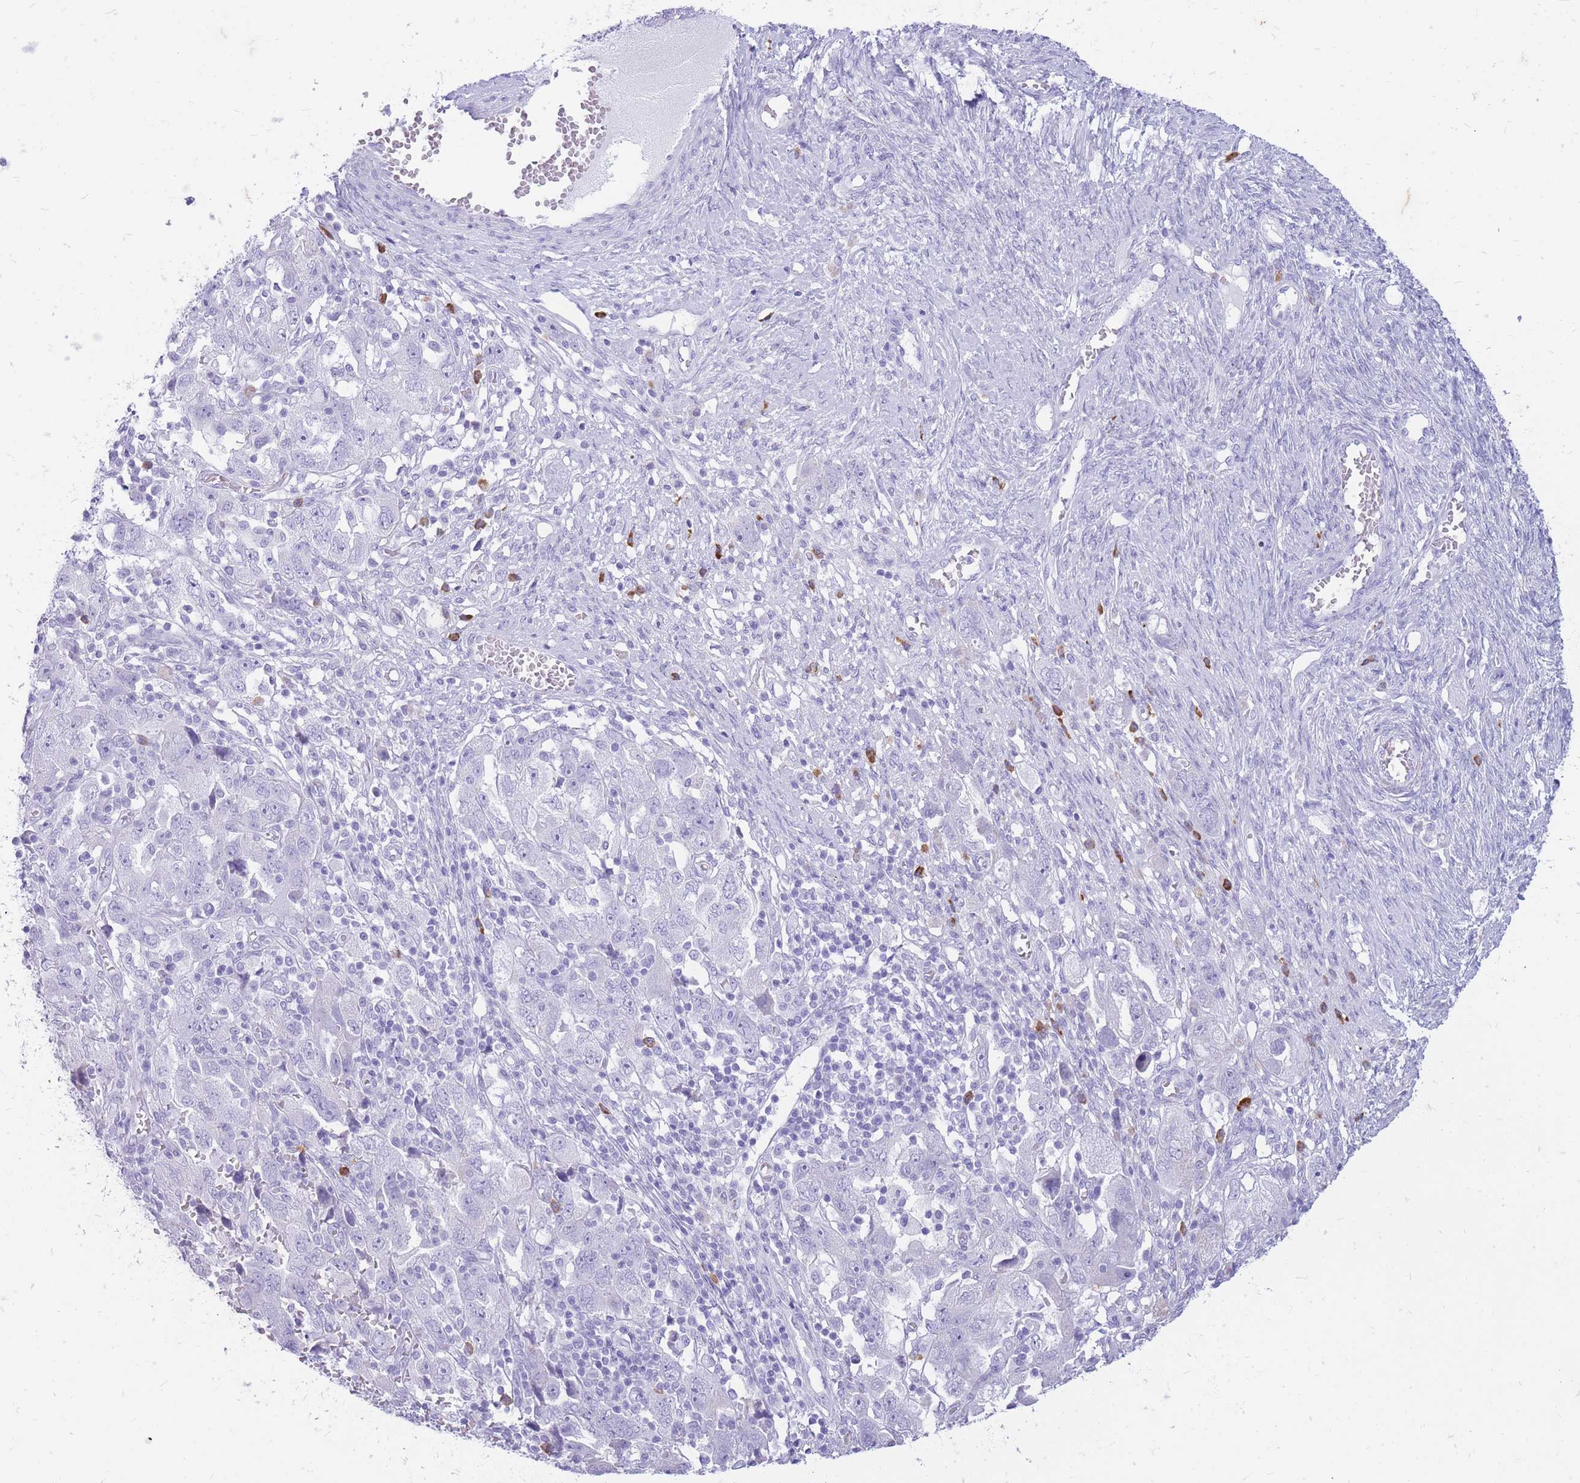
{"staining": {"intensity": "negative", "quantity": "none", "location": "none"}, "tissue": "ovarian cancer", "cell_type": "Tumor cells", "image_type": "cancer", "snomed": [{"axis": "morphology", "description": "Carcinoma, NOS"}, {"axis": "morphology", "description": "Cystadenocarcinoma, serous, NOS"}, {"axis": "topography", "description": "Ovary"}], "caption": "This is an immunohistochemistry histopathology image of ovarian cancer (serous cystadenocarcinoma). There is no expression in tumor cells.", "gene": "ZFP37", "patient": {"sex": "female", "age": 69}}